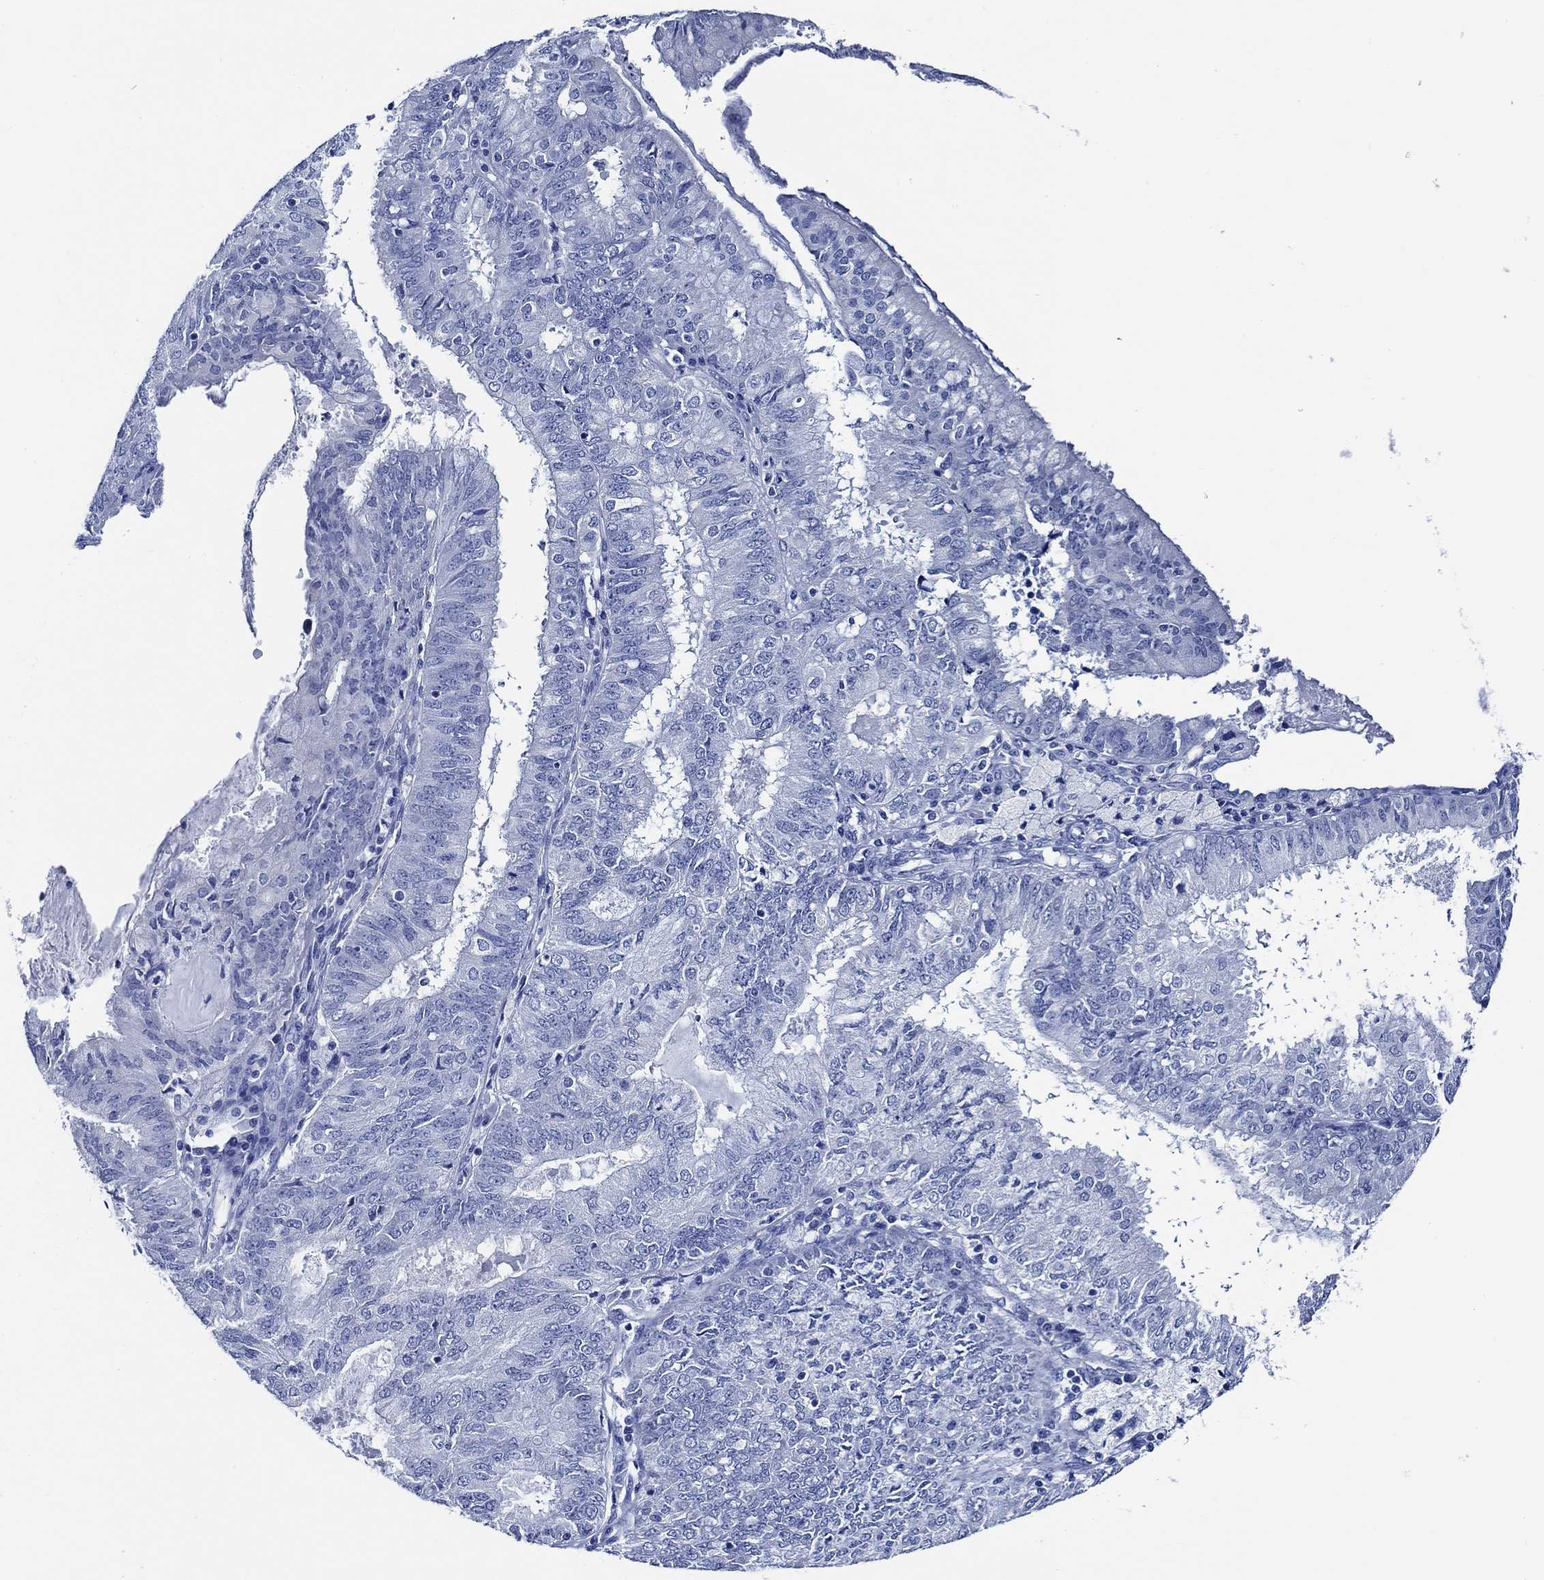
{"staining": {"intensity": "negative", "quantity": "none", "location": "none"}, "tissue": "endometrial cancer", "cell_type": "Tumor cells", "image_type": "cancer", "snomed": [{"axis": "morphology", "description": "Adenocarcinoma, NOS"}, {"axis": "topography", "description": "Endometrium"}], "caption": "Tumor cells show no significant positivity in endometrial cancer (adenocarcinoma).", "gene": "WDR62", "patient": {"sex": "female", "age": 57}}